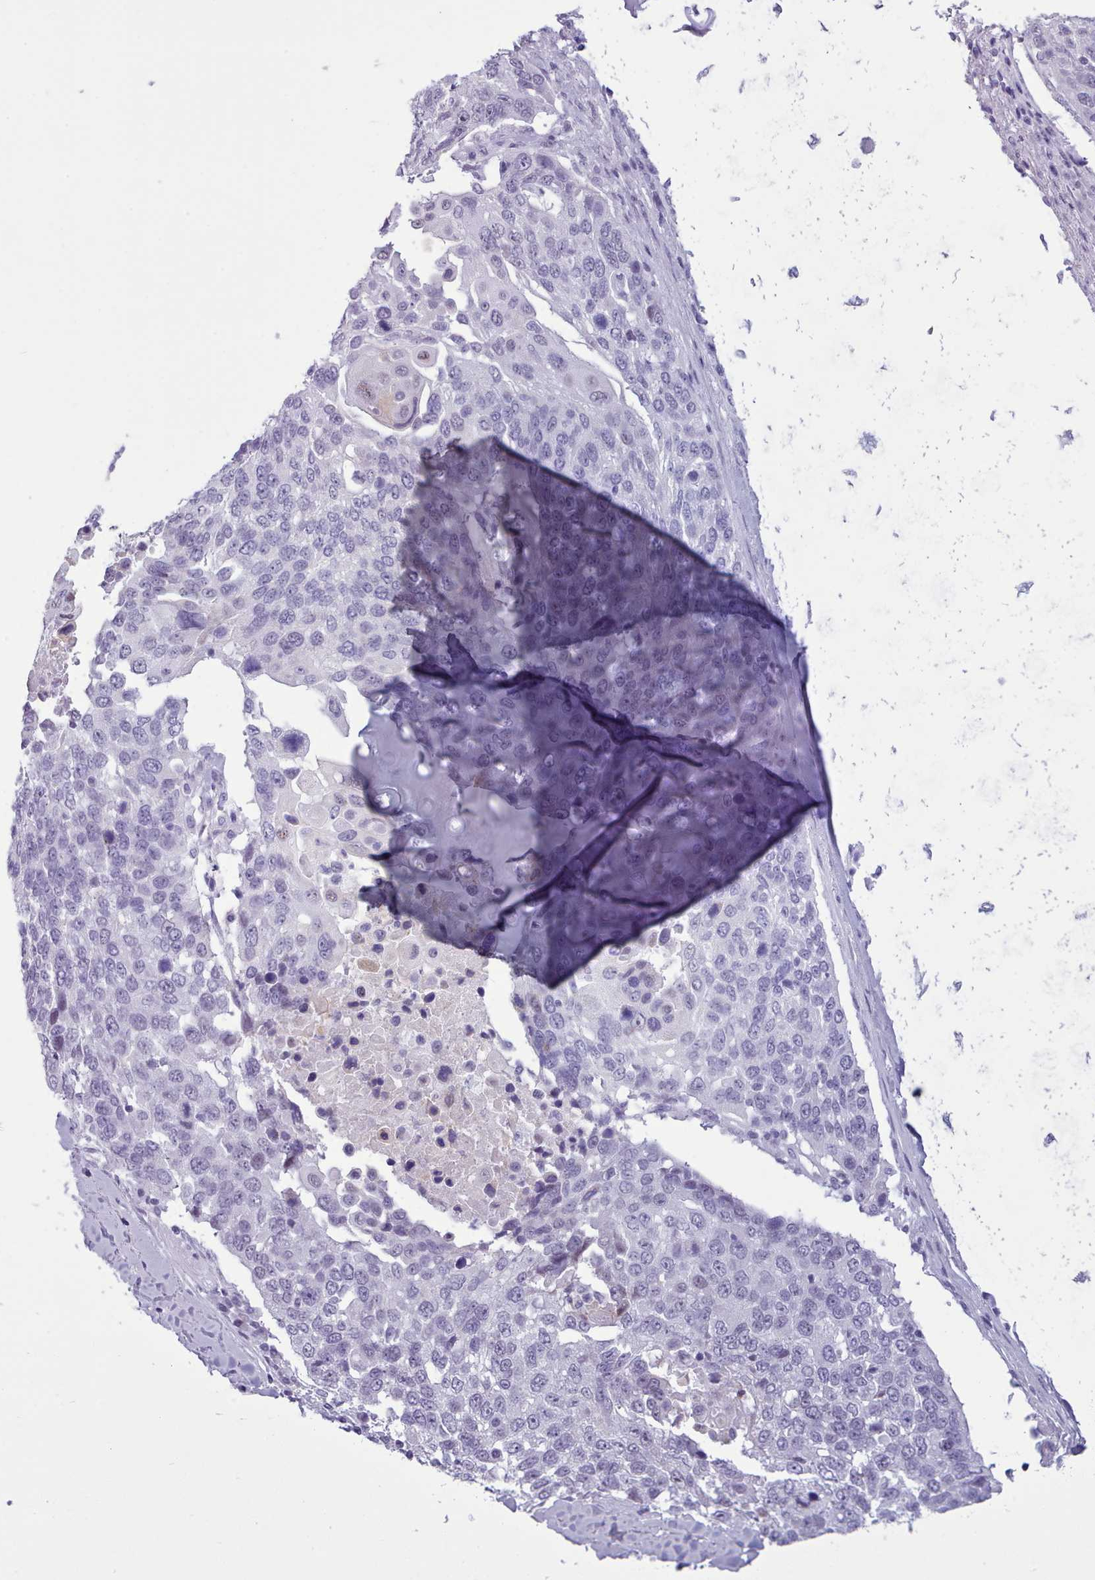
{"staining": {"intensity": "negative", "quantity": "none", "location": "none"}, "tissue": "lung cancer", "cell_type": "Tumor cells", "image_type": "cancer", "snomed": [{"axis": "morphology", "description": "Squamous cell carcinoma, NOS"}, {"axis": "topography", "description": "Lung"}], "caption": "Protein analysis of lung cancer exhibits no significant expression in tumor cells.", "gene": "FBXO48", "patient": {"sex": "male", "age": 66}}